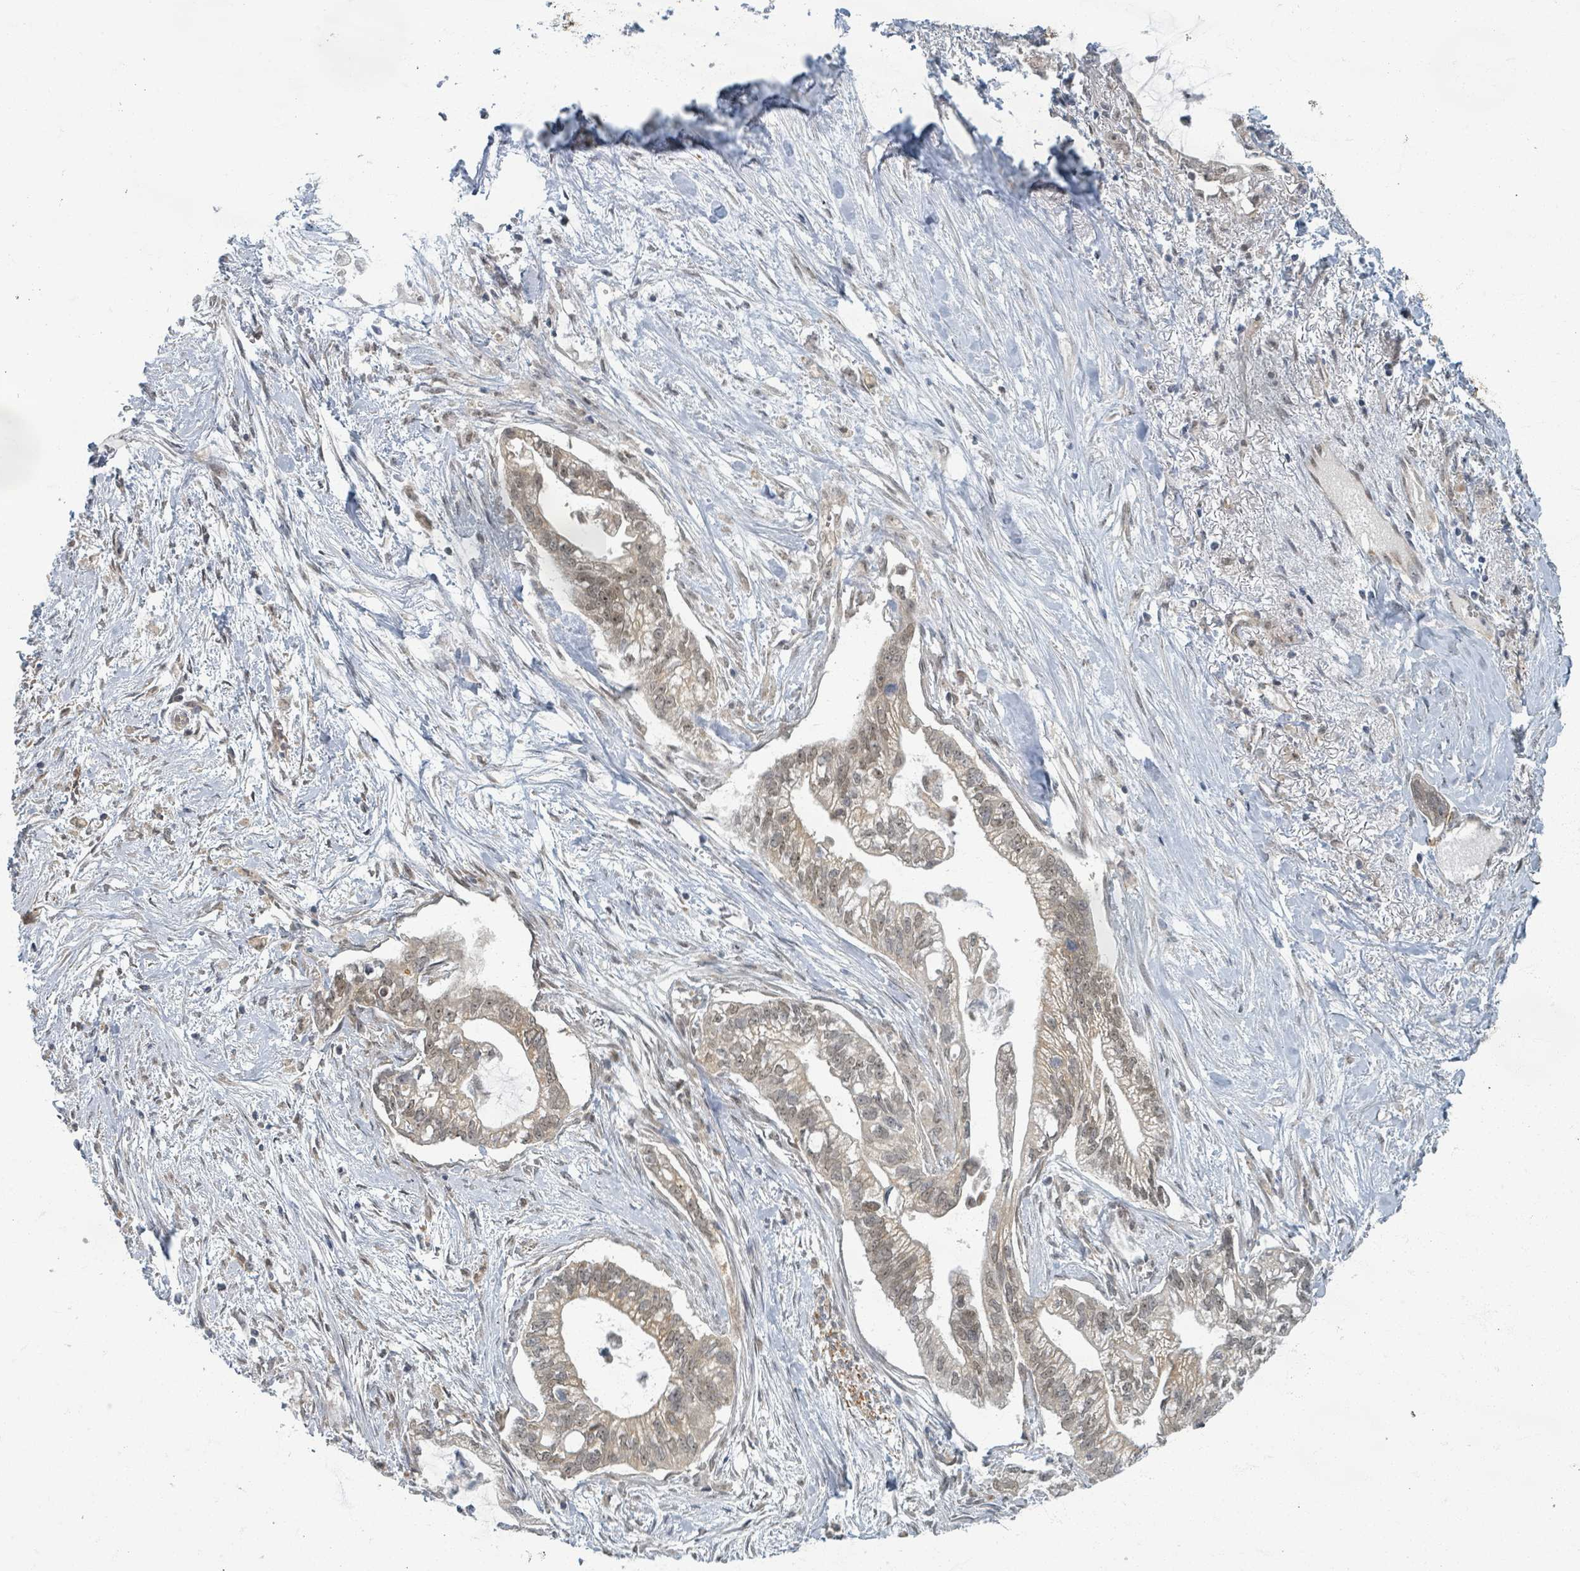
{"staining": {"intensity": "weak", "quantity": ">75%", "location": "nuclear"}, "tissue": "pancreatic cancer", "cell_type": "Tumor cells", "image_type": "cancer", "snomed": [{"axis": "morphology", "description": "Adenocarcinoma, NOS"}, {"axis": "topography", "description": "Pancreas"}], "caption": "Immunohistochemical staining of human pancreatic adenocarcinoma demonstrates low levels of weak nuclear protein expression in approximately >75% of tumor cells. The staining was performed using DAB (3,3'-diaminobenzidine), with brown indicating positive protein expression. Nuclei are stained blue with hematoxylin.", "gene": "INTS15", "patient": {"sex": "male", "age": 70}}